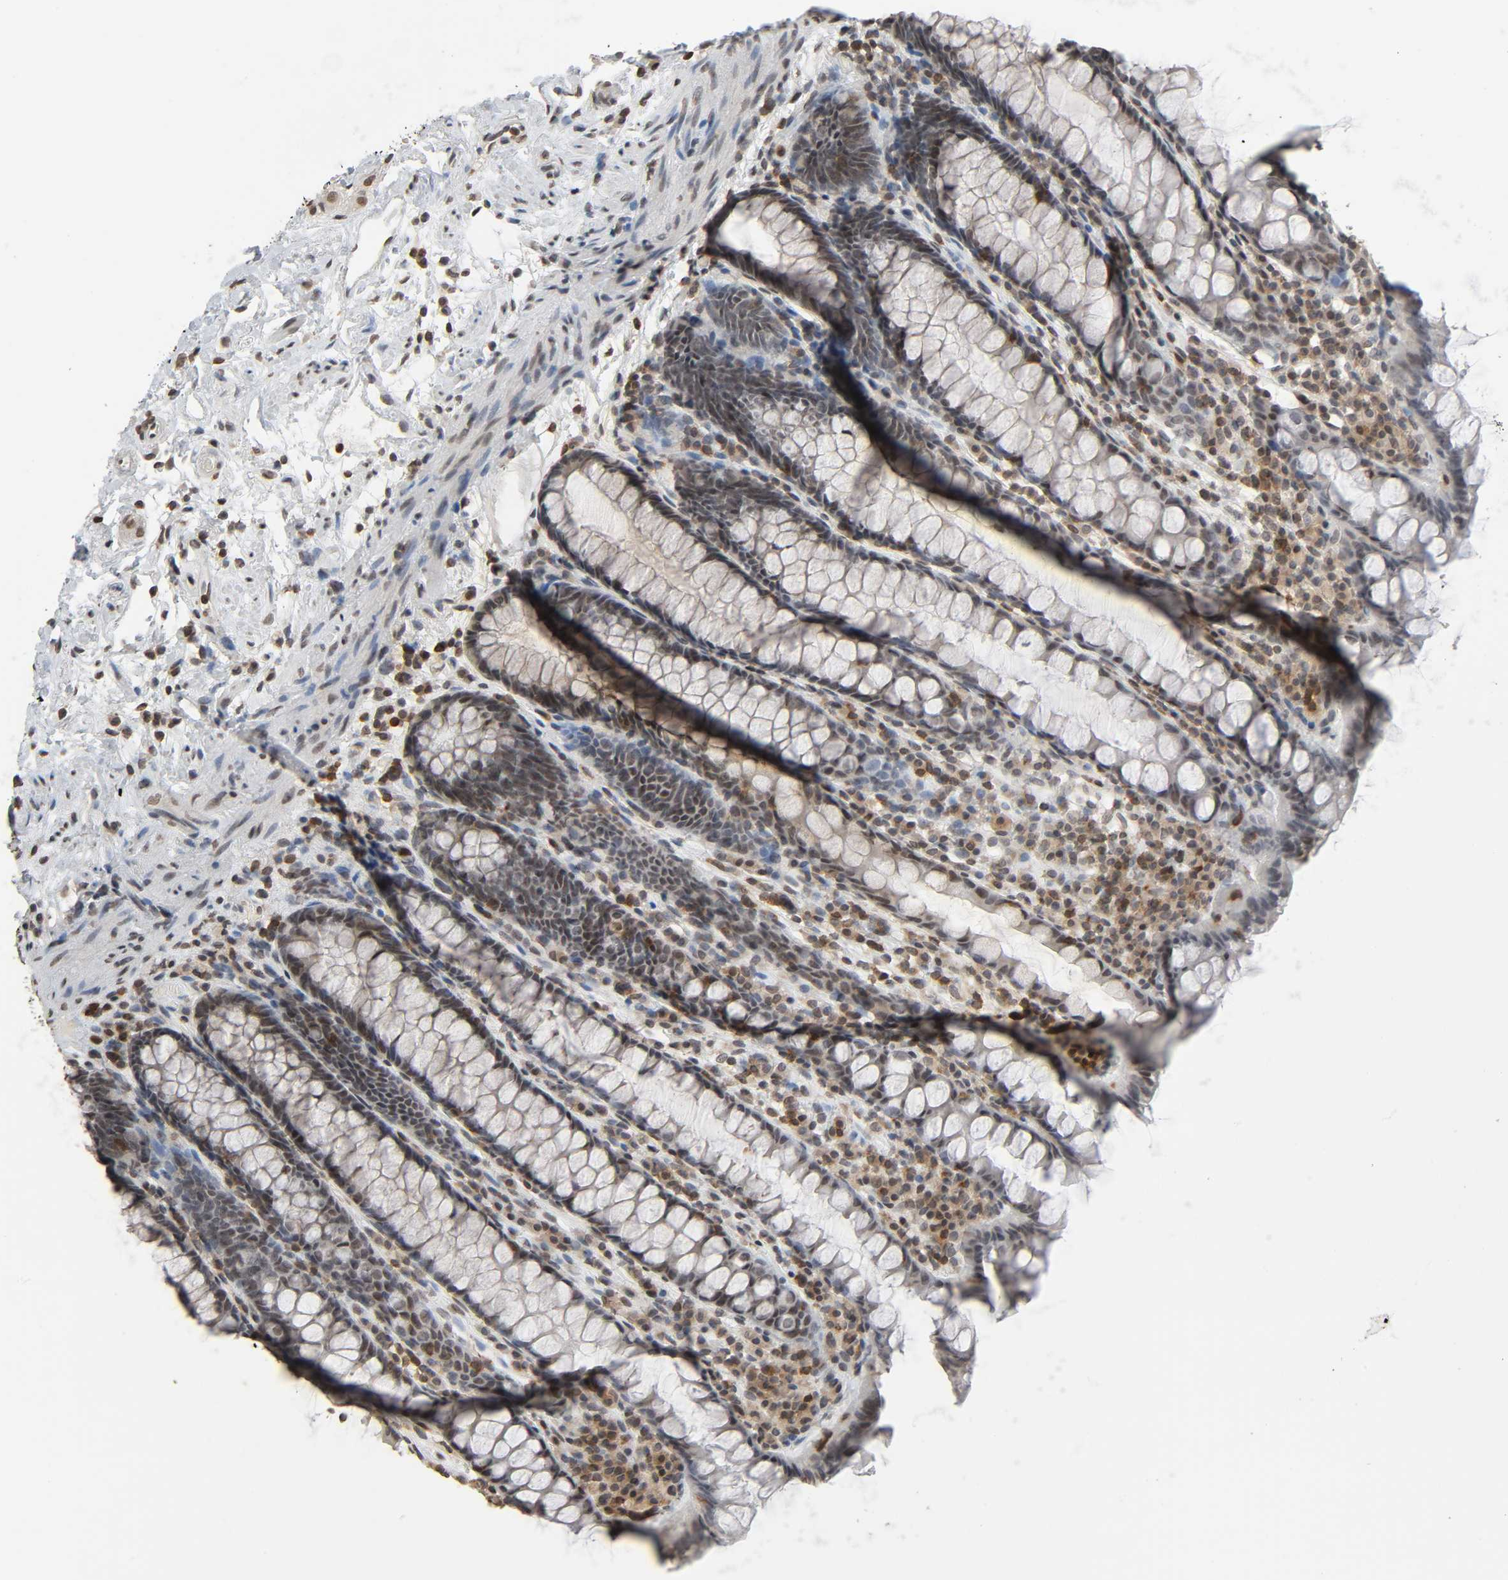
{"staining": {"intensity": "negative", "quantity": "none", "location": "none"}, "tissue": "rectum", "cell_type": "Glandular cells", "image_type": "normal", "snomed": [{"axis": "morphology", "description": "Normal tissue, NOS"}, {"axis": "topography", "description": "Rectum"}], "caption": "The histopathology image demonstrates no significant positivity in glandular cells of rectum. (DAB IHC visualized using brightfield microscopy, high magnification).", "gene": "STK4", "patient": {"sex": "male", "age": 92}}